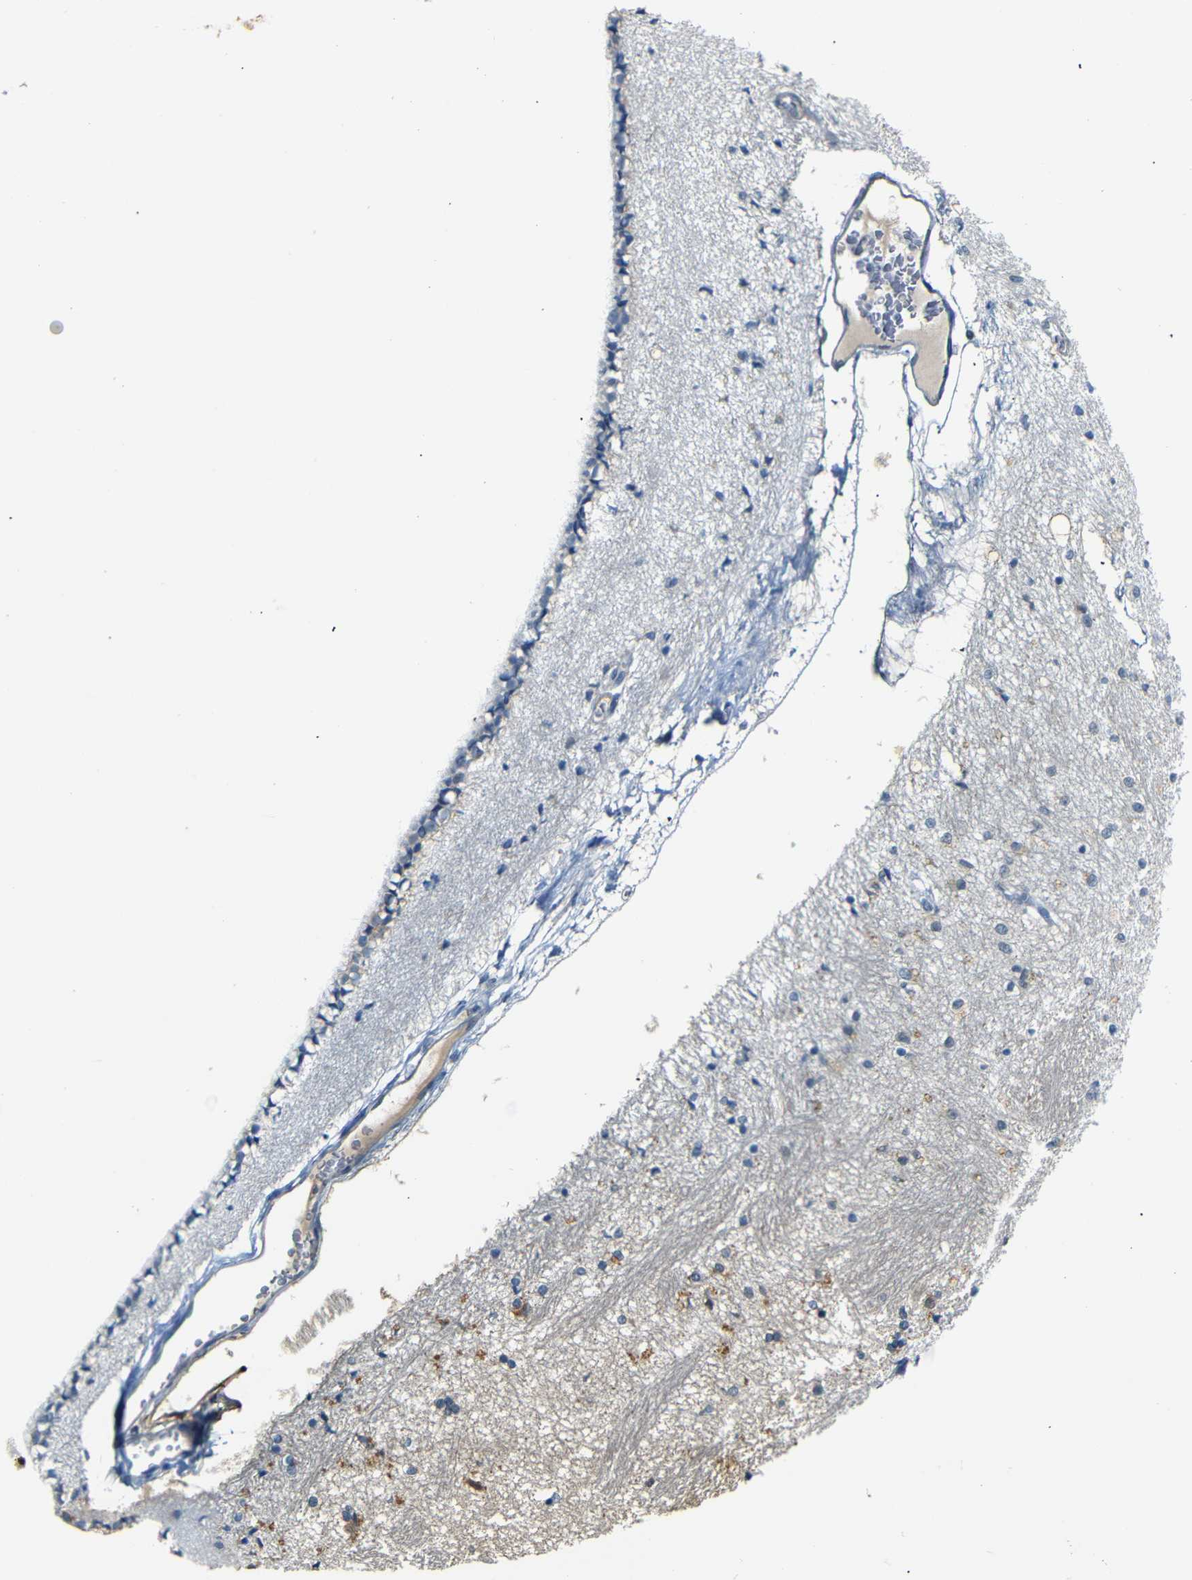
{"staining": {"intensity": "weak", "quantity": "<25%", "location": "cytoplasmic/membranous"}, "tissue": "hippocampus", "cell_type": "Glial cells", "image_type": "normal", "snomed": [{"axis": "morphology", "description": "Normal tissue, NOS"}, {"axis": "topography", "description": "Hippocampus"}], "caption": "The immunohistochemistry (IHC) histopathology image has no significant positivity in glial cells of hippocampus.", "gene": "SFN", "patient": {"sex": "female", "age": 54}}